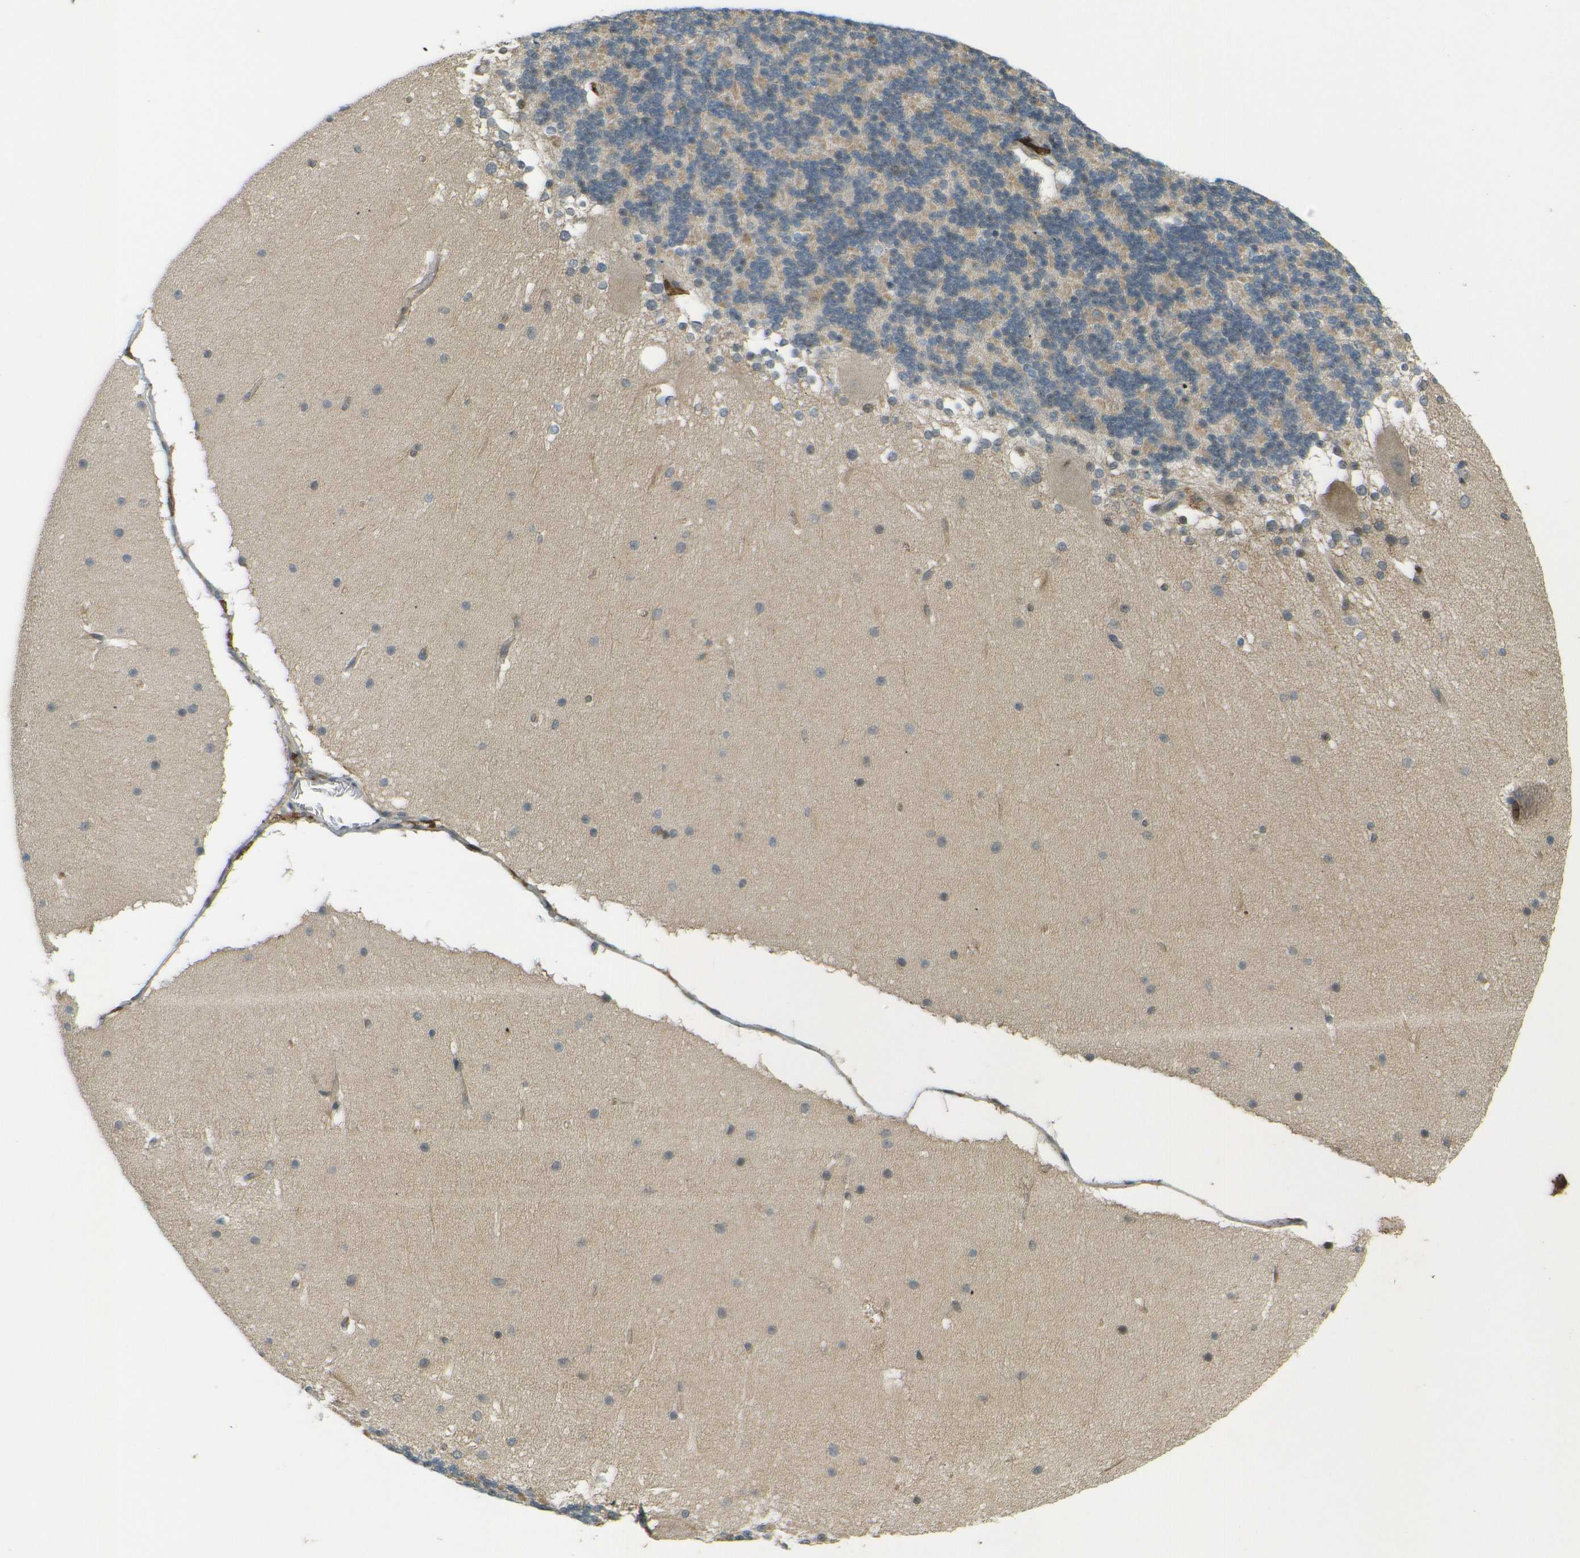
{"staining": {"intensity": "weak", "quantity": "25%-75%", "location": "cytoplasmic/membranous"}, "tissue": "cerebellum", "cell_type": "Cells in granular layer", "image_type": "normal", "snomed": [{"axis": "morphology", "description": "Normal tissue, NOS"}, {"axis": "topography", "description": "Cerebellum"}], "caption": "Immunohistochemical staining of unremarkable cerebellum reveals 25%-75% levels of weak cytoplasmic/membranous protein expression in approximately 25%-75% of cells in granular layer.", "gene": "DAB2", "patient": {"sex": "female", "age": 19}}